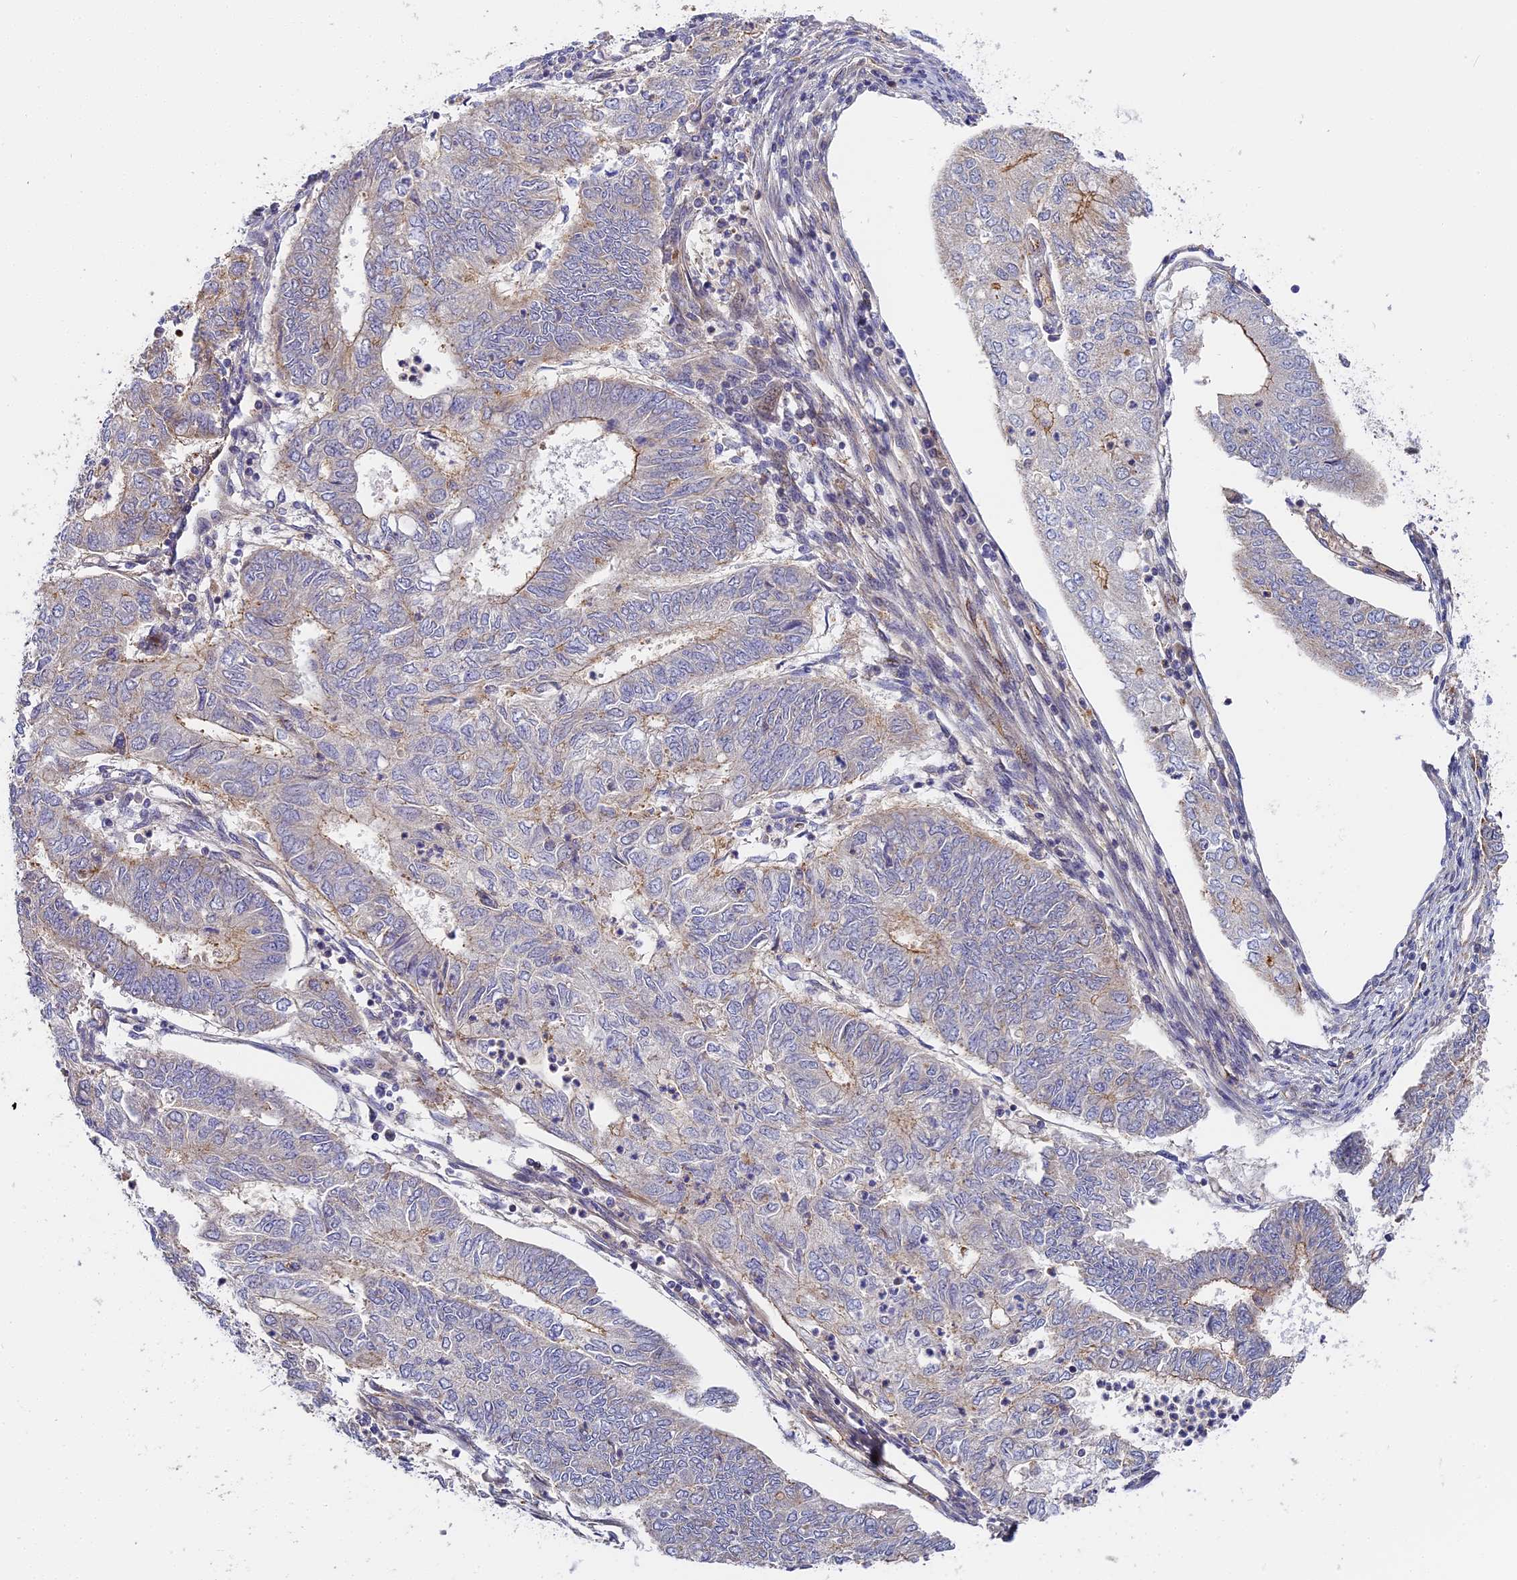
{"staining": {"intensity": "weak", "quantity": "<25%", "location": "cytoplasmic/membranous"}, "tissue": "endometrial cancer", "cell_type": "Tumor cells", "image_type": "cancer", "snomed": [{"axis": "morphology", "description": "Adenocarcinoma, NOS"}, {"axis": "topography", "description": "Endometrium"}], "caption": "This is an immunohistochemistry (IHC) histopathology image of human endometrial cancer. There is no expression in tumor cells.", "gene": "MISP3", "patient": {"sex": "female", "age": 68}}